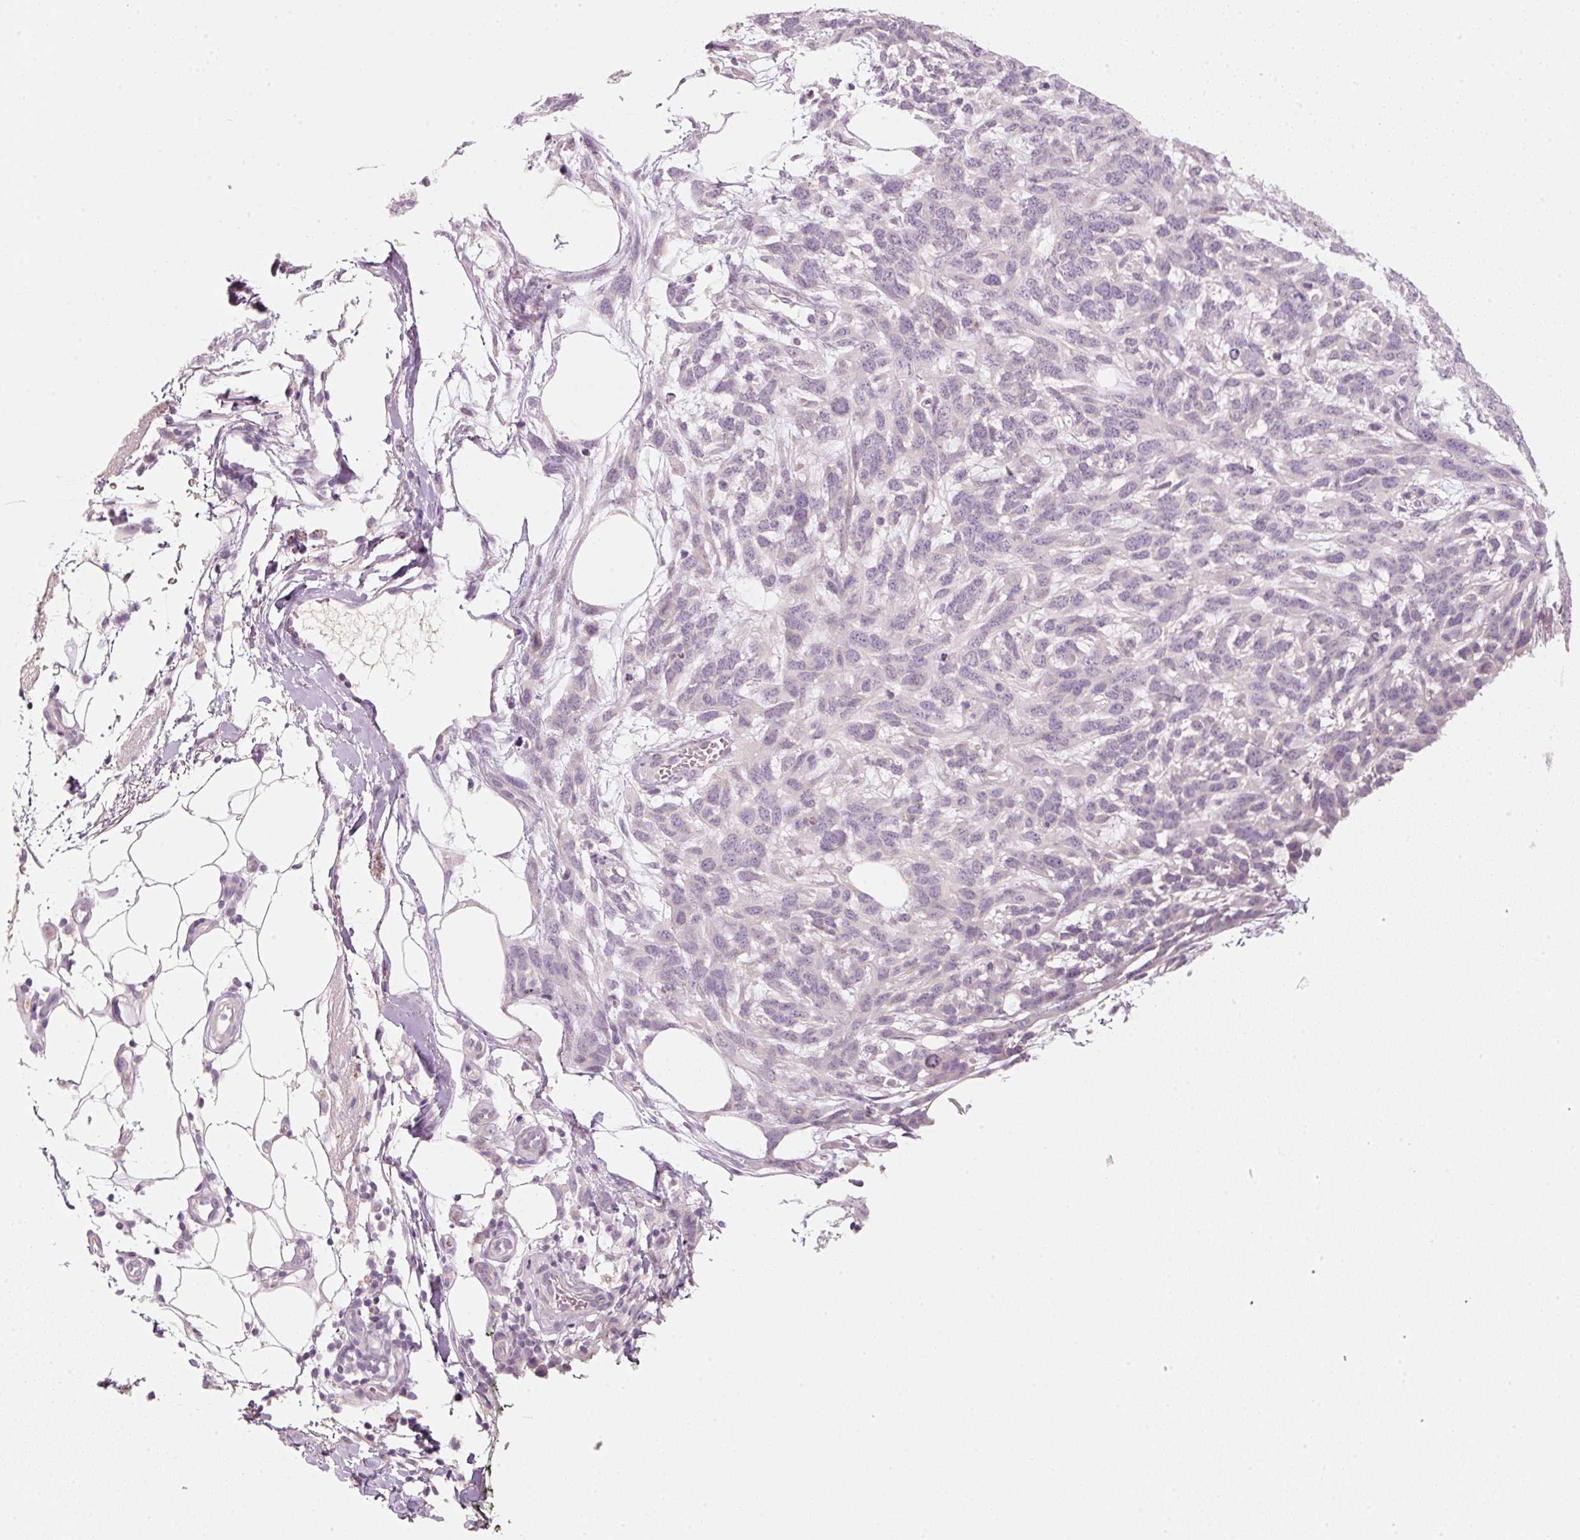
{"staining": {"intensity": "negative", "quantity": "none", "location": "none"}, "tissue": "melanoma", "cell_type": "Tumor cells", "image_type": "cancer", "snomed": [{"axis": "morphology", "description": "Normal morphology"}, {"axis": "morphology", "description": "Malignant melanoma, NOS"}, {"axis": "topography", "description": "Skin"}], "caption": "This is a image of immunohistochemistry (IHC) staining of melanoma, which shows no expression in tumor cells.", "gene": "STEAP1", "patient": {"sex": "female", "age": 72}}